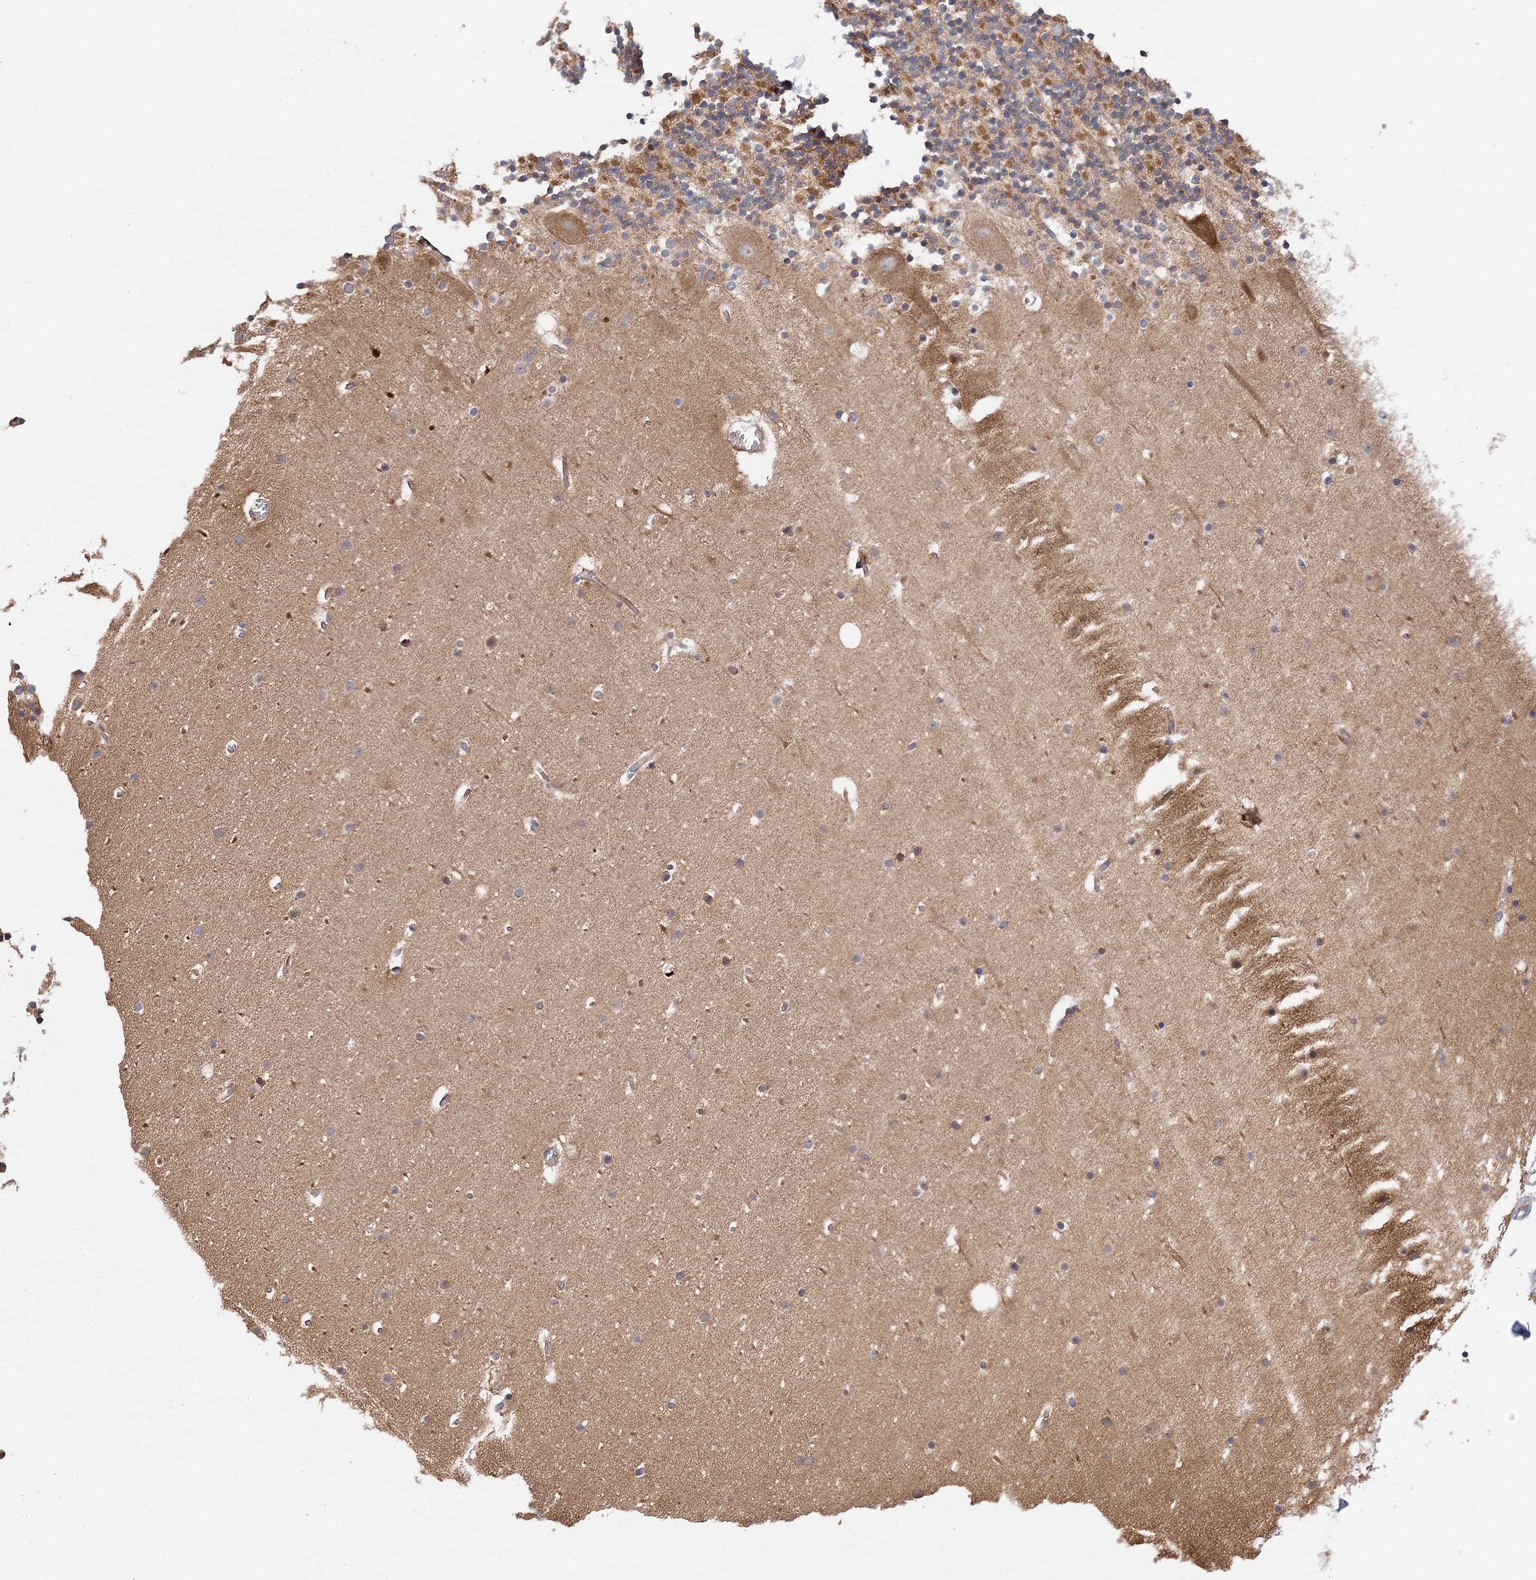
{"staining": {"intensity": "moderate", "quantity": ">75%", "location": "cytoplasmic/membranous"}, "tissue": "cerebellum", "cell_type": "Cells in granular layer", "image_type": "normal", "snomed": [{"axis": "morphology", "description": "Normal tissue, NOS"}, {"axis": "topography", "description": "Cerebellum"}], "caption": "Moderate cytoplasmic/membranous protein staining is seen in about >75% of cells in granular layer in cerebellum.", "gene": "PATL1", "patient": {"sex": "male", "age": 57}}